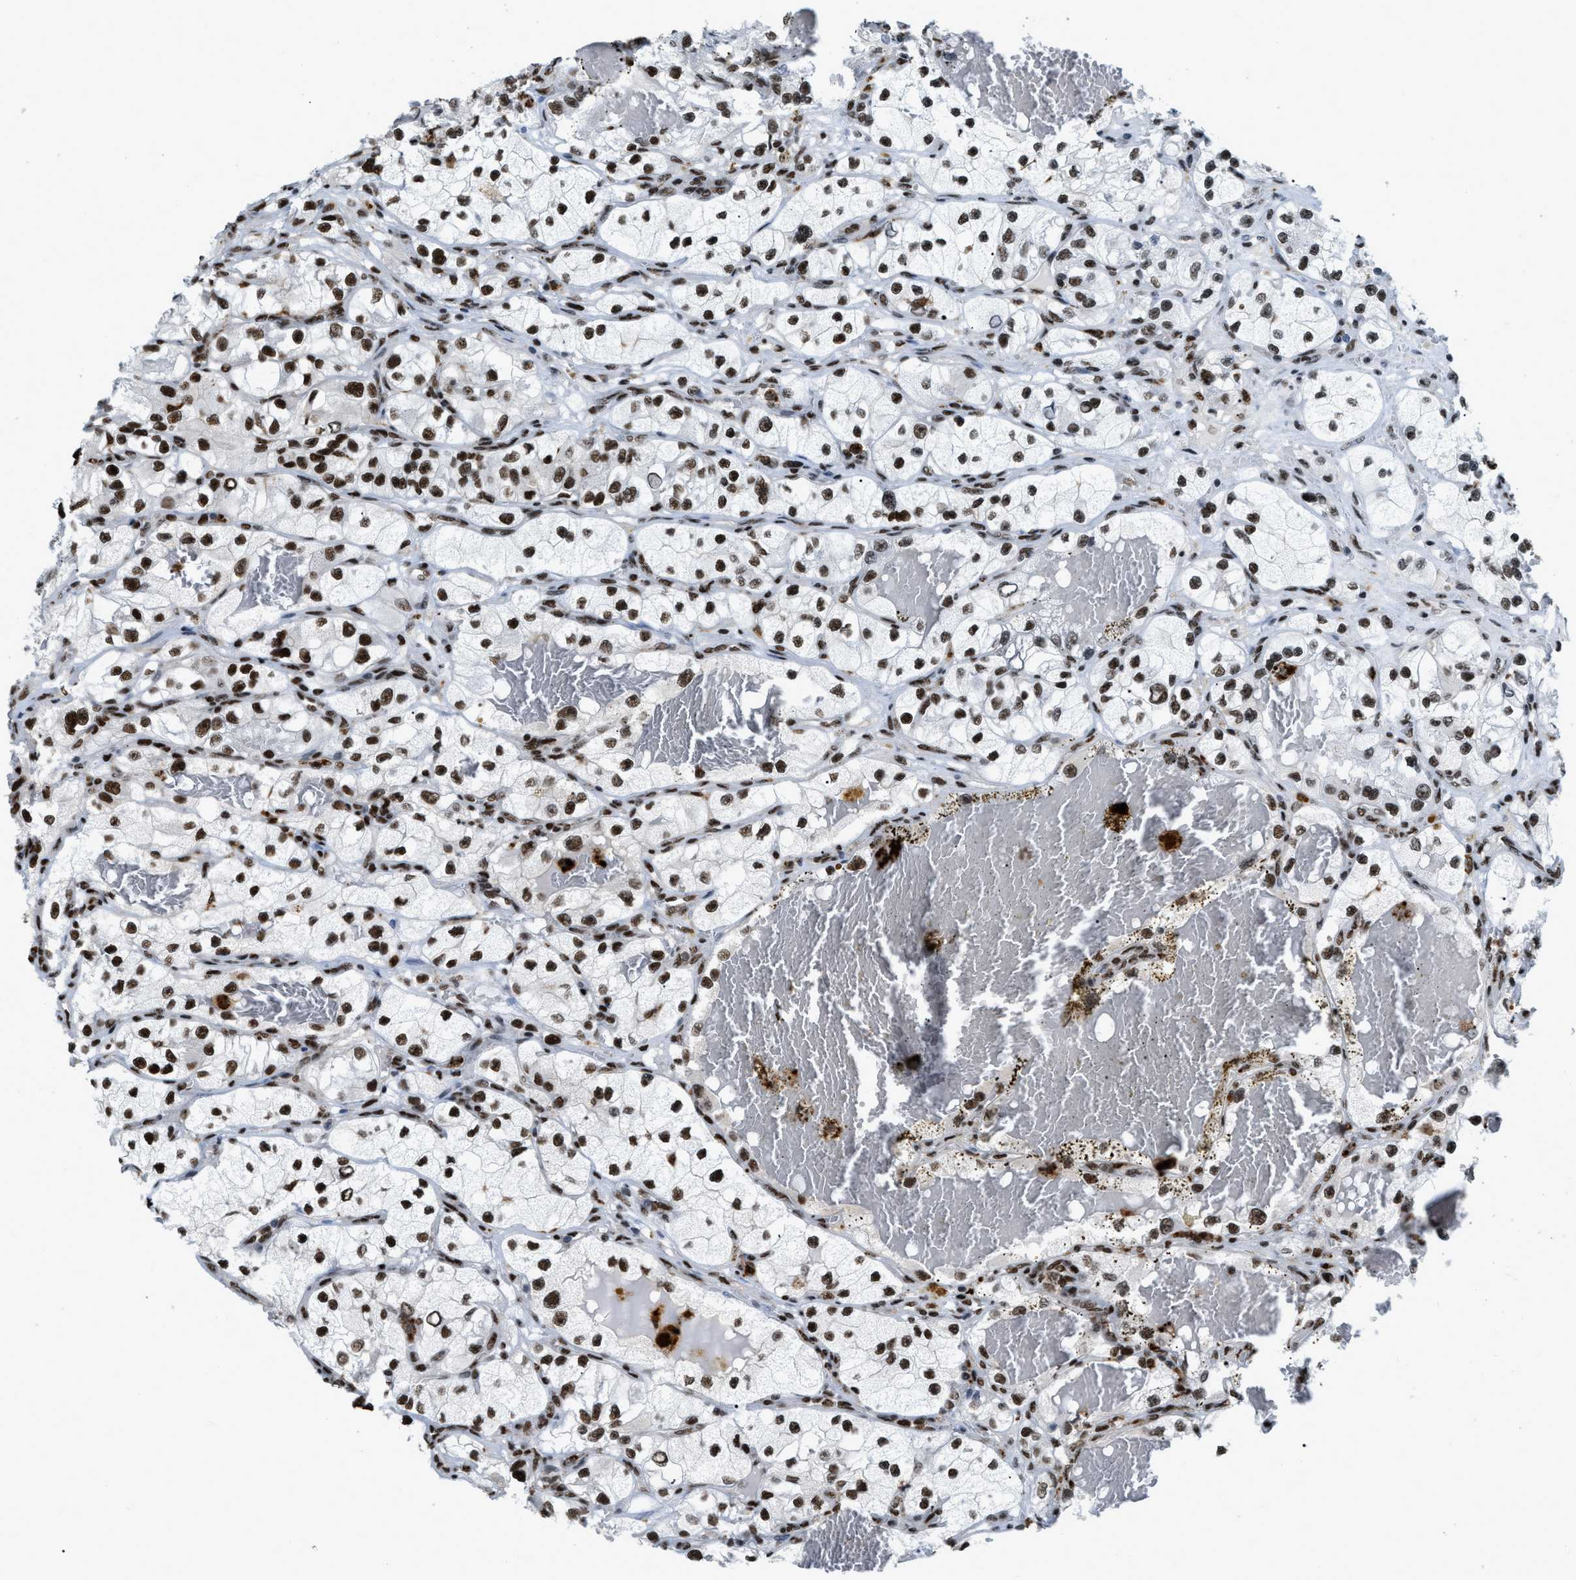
{"staining": {"intensity": "strong", "quantity": ">75%", "location": "nuclear"}, "tissue": "renal cancer", "cell_type": "Tumor cells", "image_type": "cancer", "snomed": [{"axis": "morphology", "description": "Adenocarcinoma, NOS"}, {"axis": "topography", "description": "Kidney"}], "caption": "Immunohistochemistry (IHC) (DAB (3,3'-diaminobenzidine)) staining of renal adenocarcinoma shows strong nuclear protein staining in about >75% of tumor cells.", "gene": "NUMA1", "patient": {"sex": "female", "age": 57}}